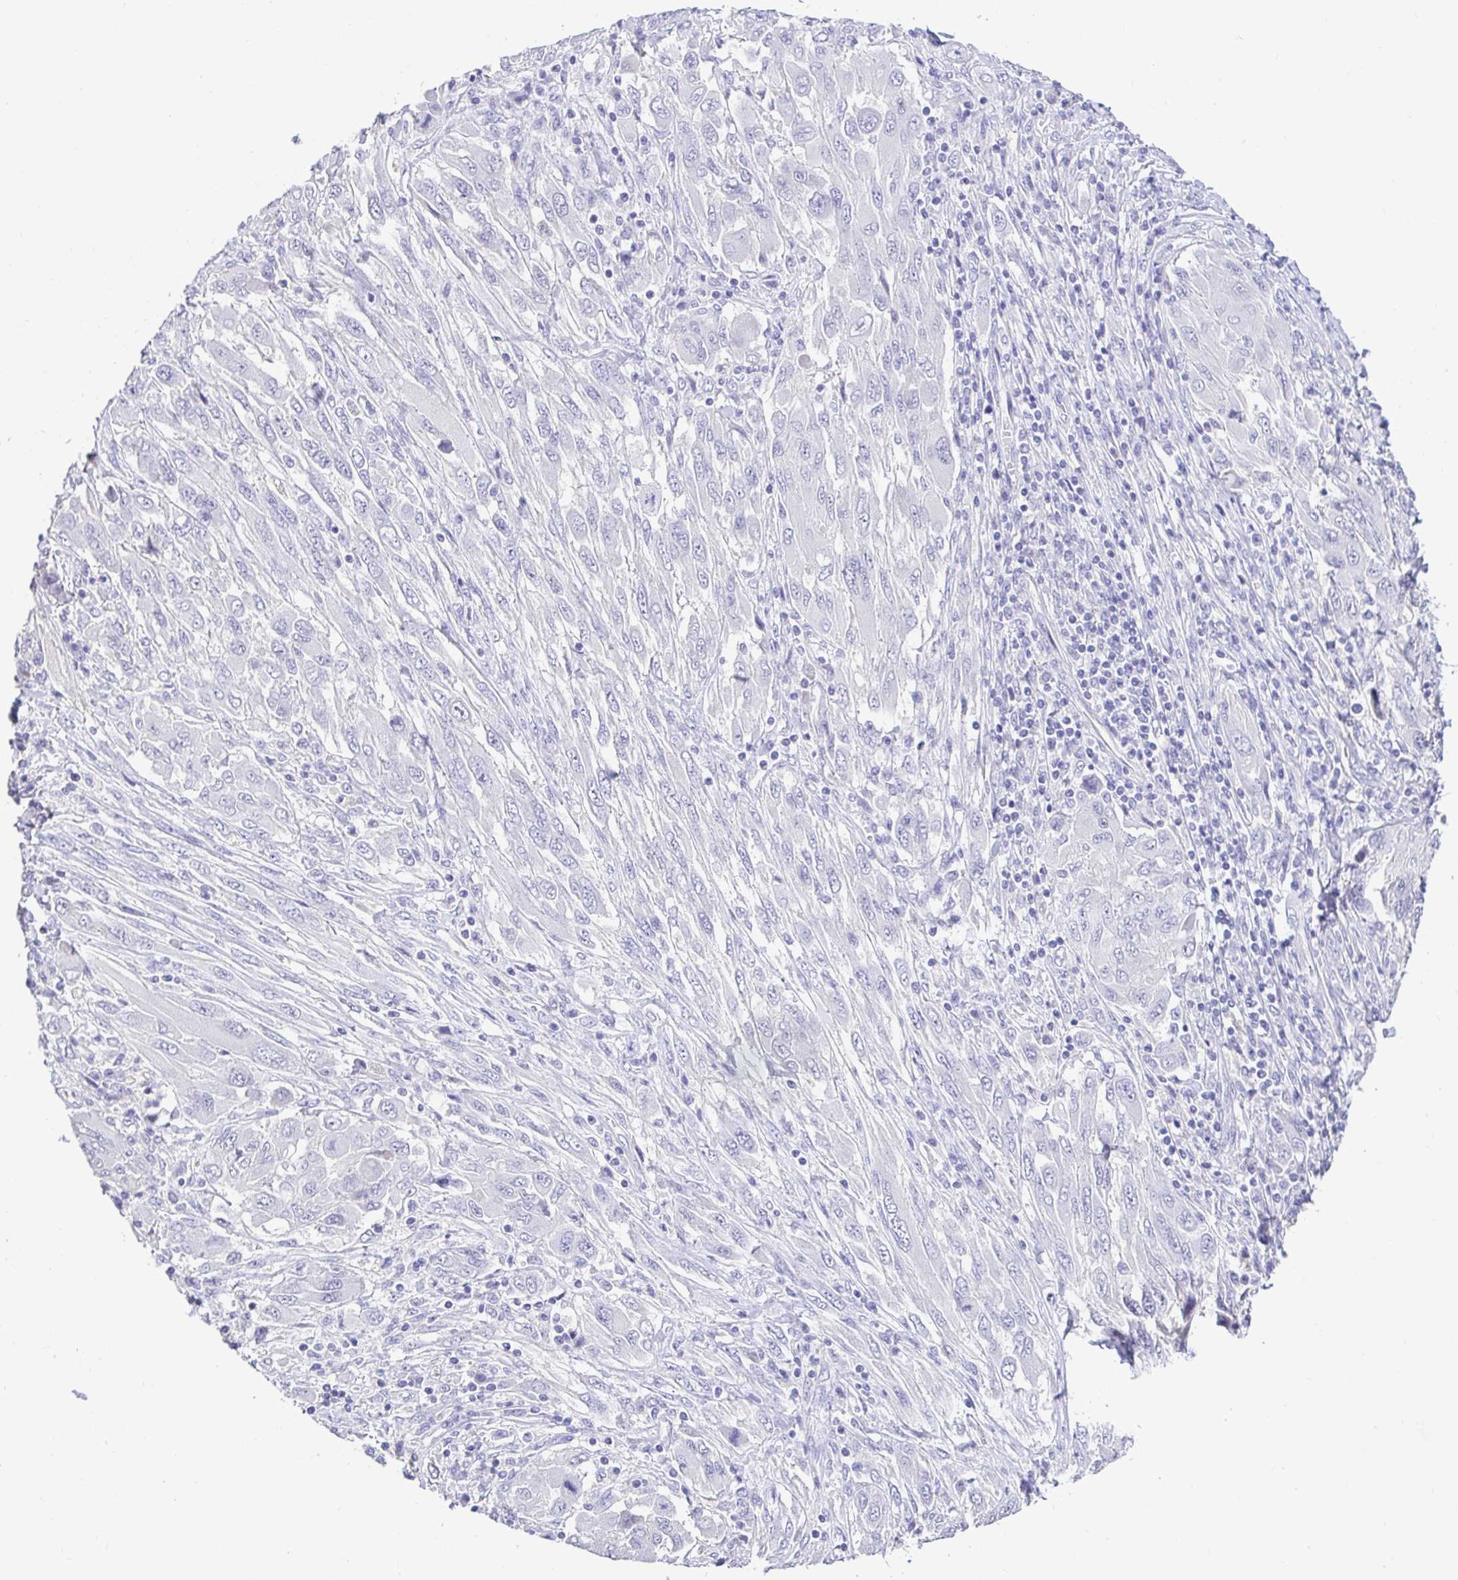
{"staining": {"intensity": "negative", "quantity": "none", "location": "none"}, "tissue": "melanoma", "cell_type": "Tumor cells", "image_type": "cancer", "snomed": [{"axis": "morphology", "description": "Malignant melanoma, NOS"}, {"axis": "topography", "description": "Skin"}], "caption": "This photomicrograph is of melanoma stained with immunohistochemistry (IHC) to label a protein in brown with the nuclei are counter-stained blue. There is no staining in tumor cells.", "gene": "CDO1", "patient": {"sex": "female", "age": 91}}